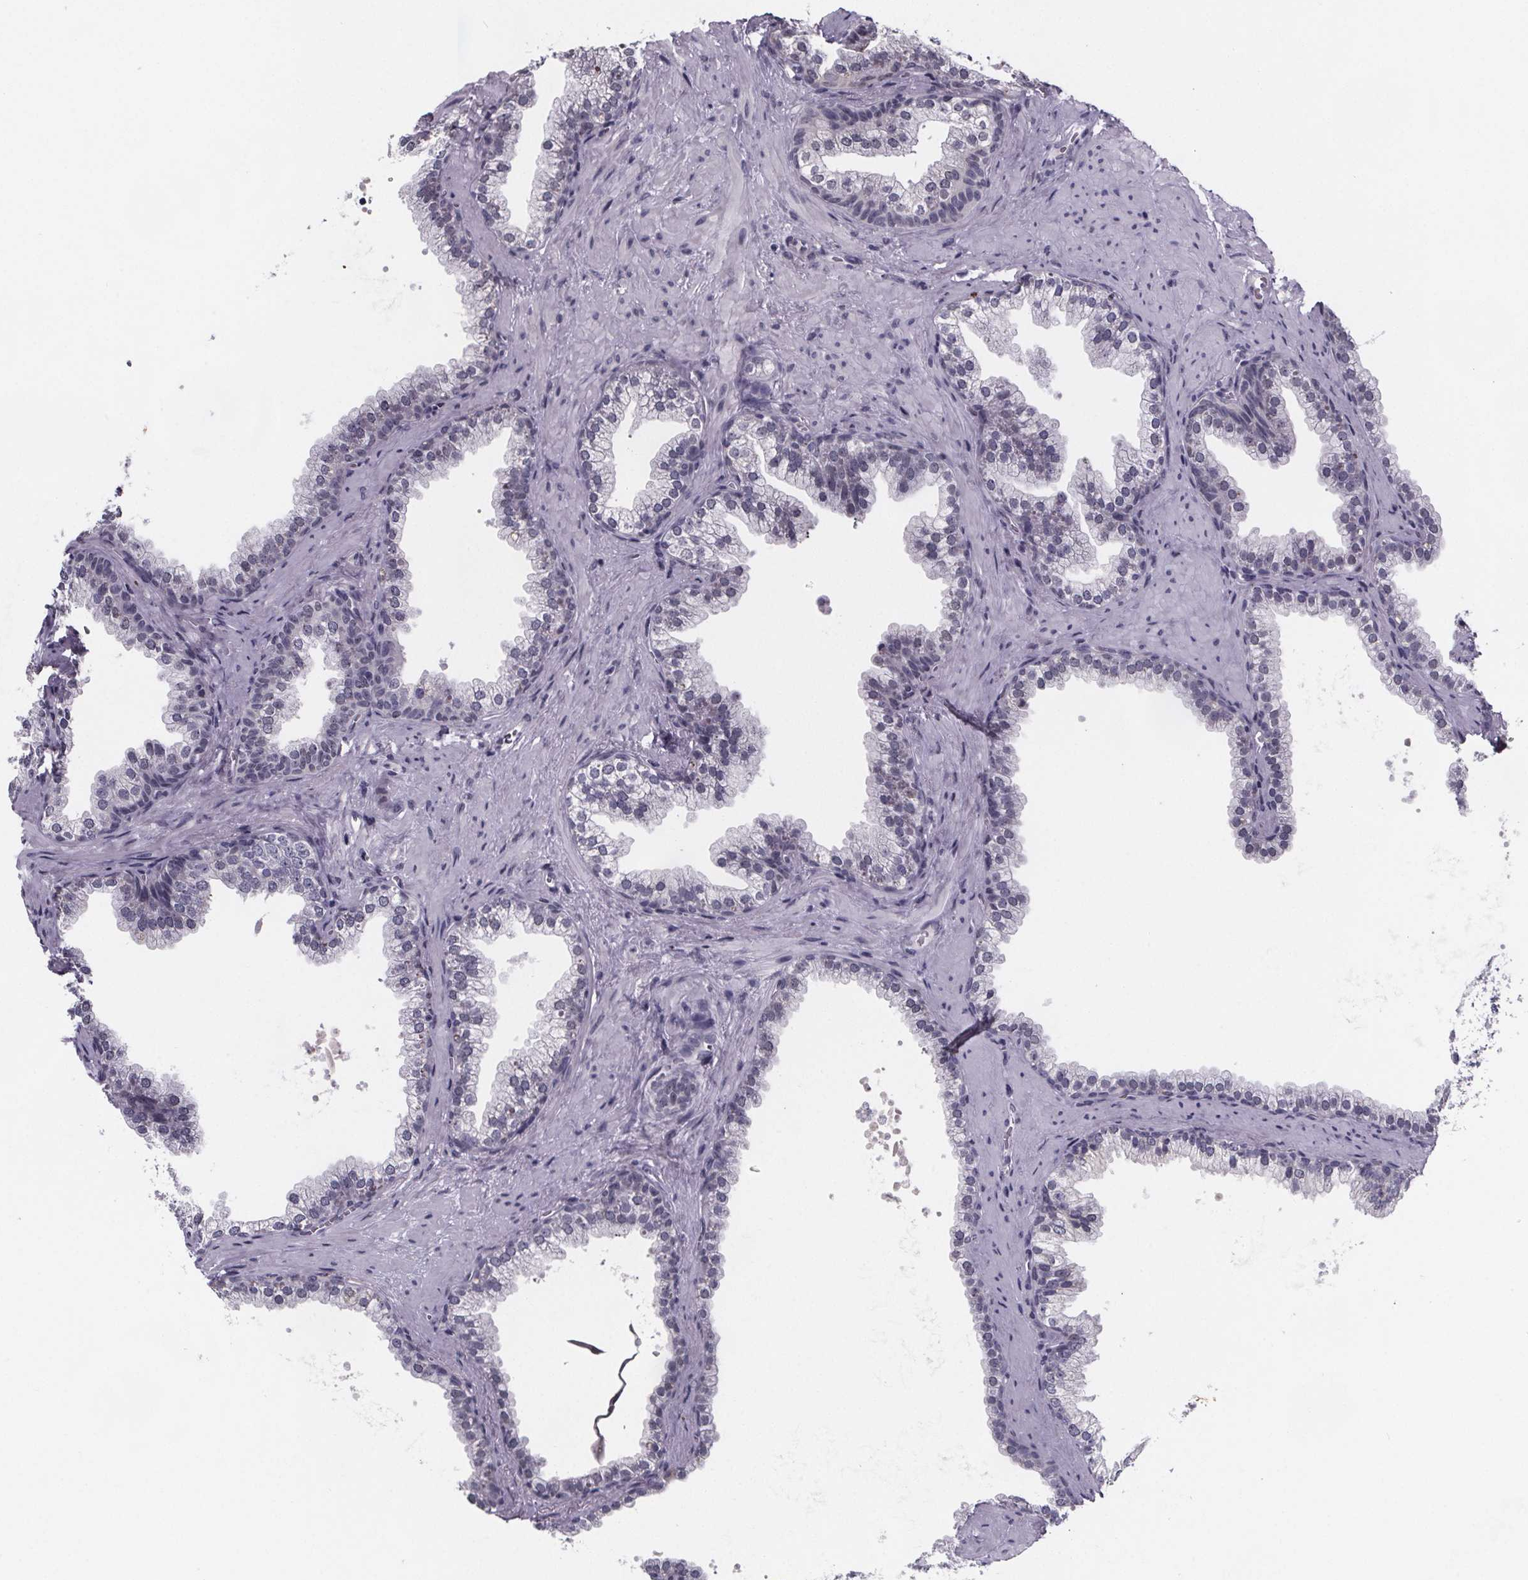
{"staining": {"intensity": "negative", "quantity": "none", "location": "none"}, "tissue": "prostate", "cell_type": "Glandular cells", "image_type": "normal", "snomed": [{"axis": "morphology", "description": "Normal tissue, NOS"}, {"axis": "topography", "description": "Prostate"}], "caption": "Micrograph shows no protein expression in glandular cells of benign prostate.", "gene": "PAH", "patient": {"sex": "male", "age": 79}}